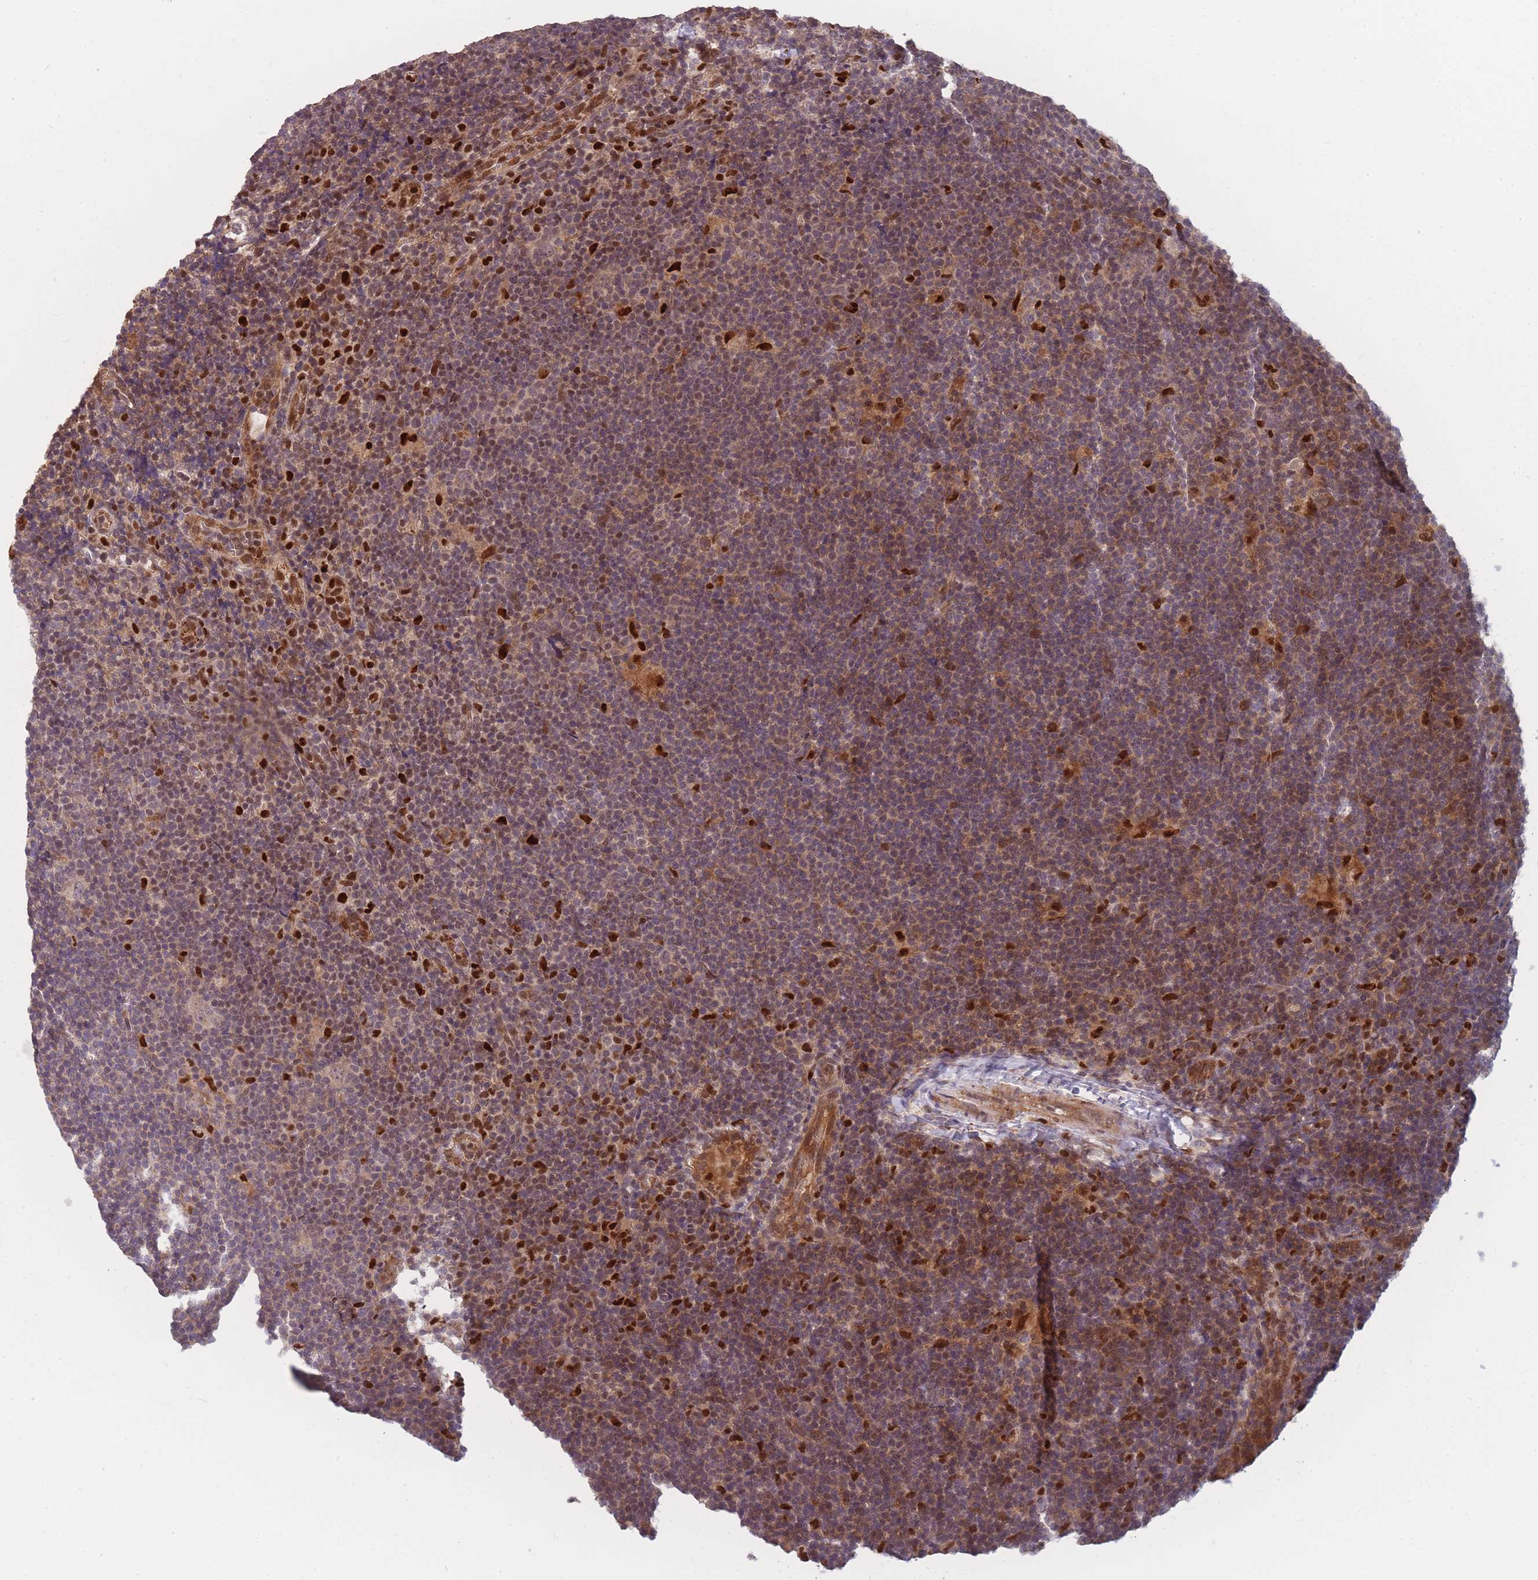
{"staining": {"intensity": "weak", "quantity": "25%-75%", "location": "cytoplasmic/membranous"}, "tissue": "lymphoma", "cell_type": "Tumor cells", "image_type": "cancer", "snomed": [{"axis": "morphology", "description": "Hodgkin's disease, NOS"}, {"axis": "topography", "description": "Lymph node"}], "caption": "Protein analysis of Hodgkin's disease tissue demonstrates weak cytoplasmic/membranous staining in approximately 25%-75% of tumor cells.", "gene": "FAM153A", "patient": {"sex": "female", "age": 57}}